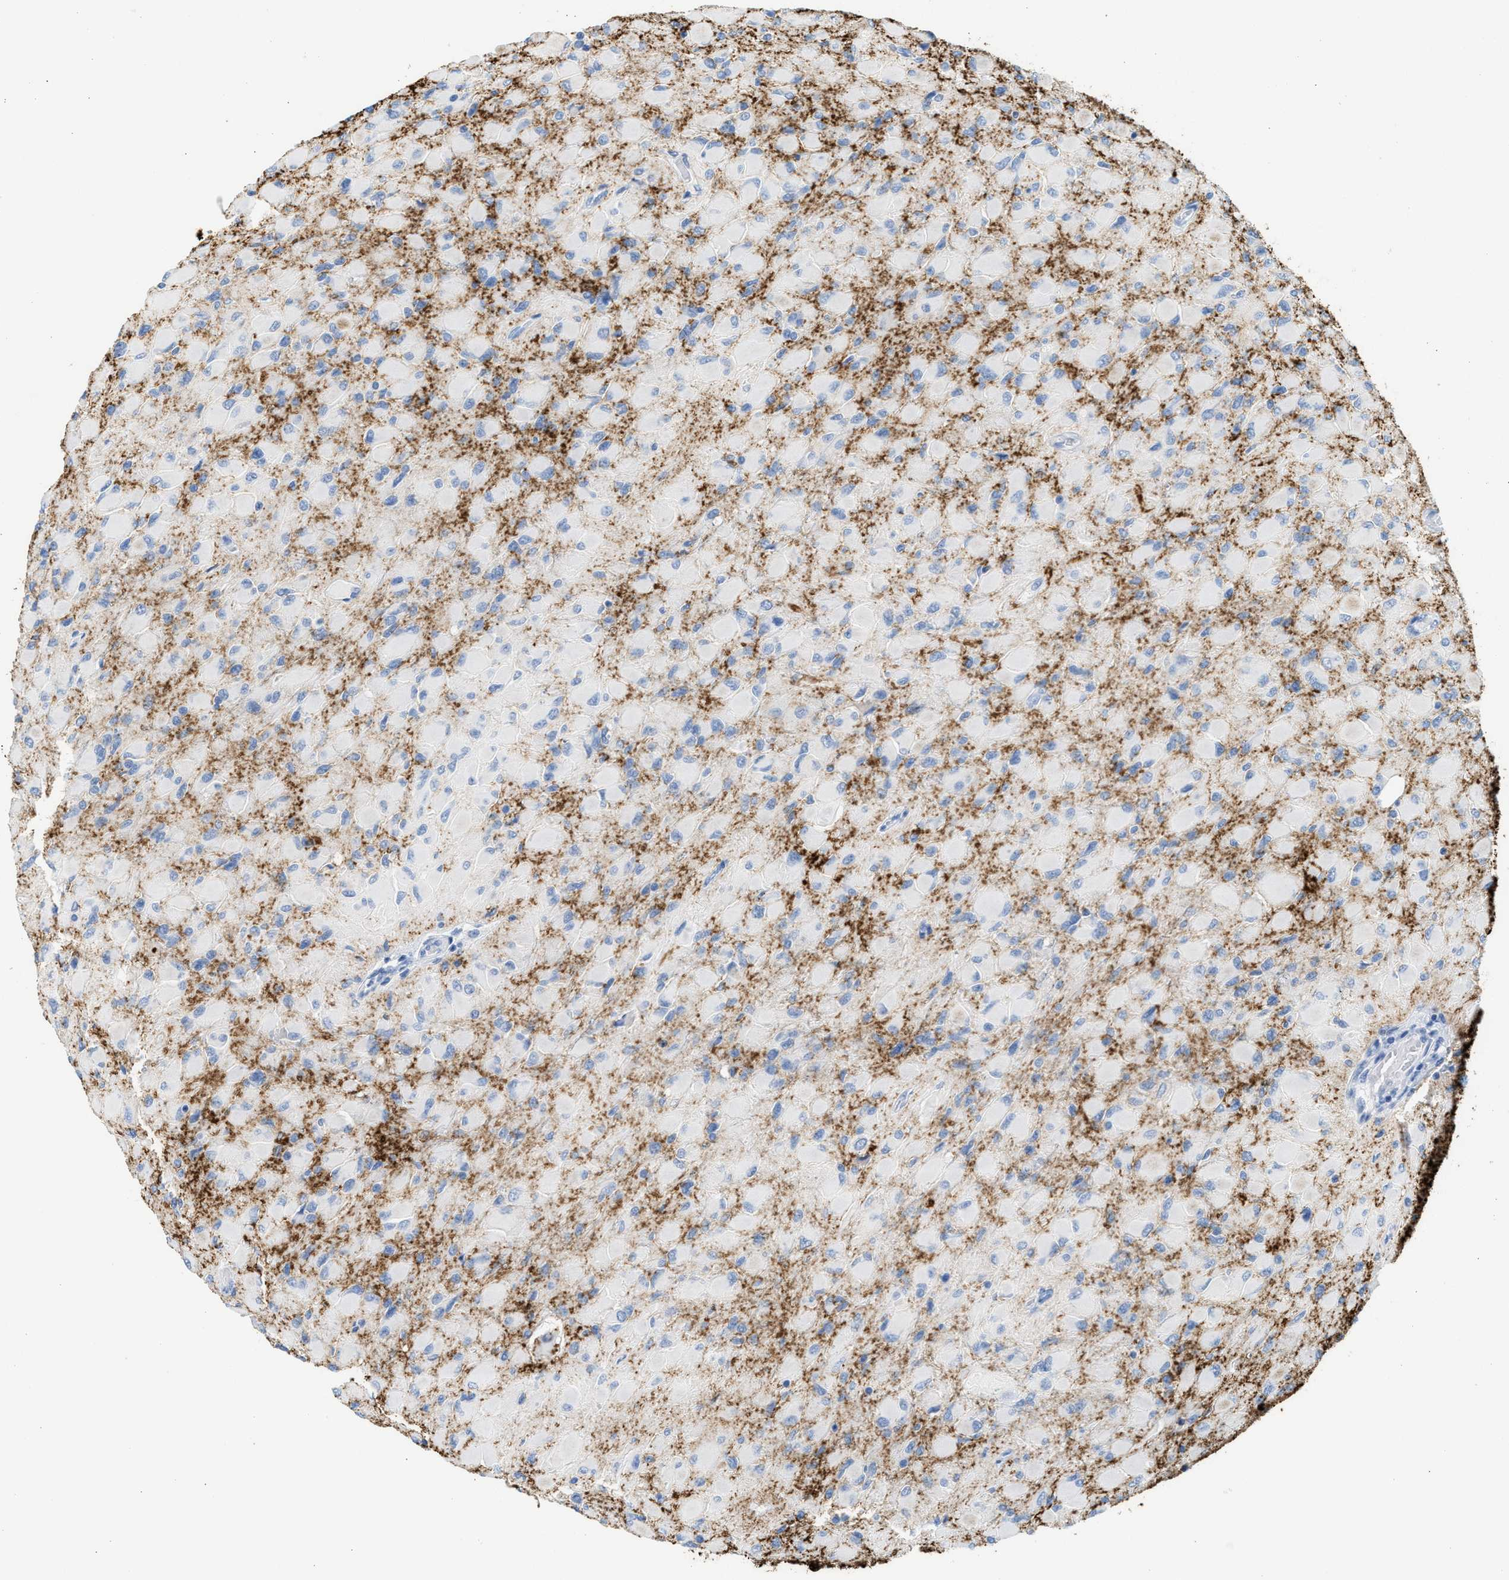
{"staining": {"intensity": "negative", "quantity": "none", "location": "none"}, "tissue": "glioma", "cell_type": "Tumor cells", "image_type": "cancer", "snomed": [{"axis": "morphology", "description": "Glioma, malignant, High grade"}, {"axis": "topography", "description": "Cerebral cortex"}], "caption": "The photomicrograph demonstrates no significant positivity in tumor cells of glioma. The staining is performed using DAB brown chromogen with nuclei counter-stained in using hematoxylin.", "gene": "TNR", "patient": {"sex": "female", "age": 36}}